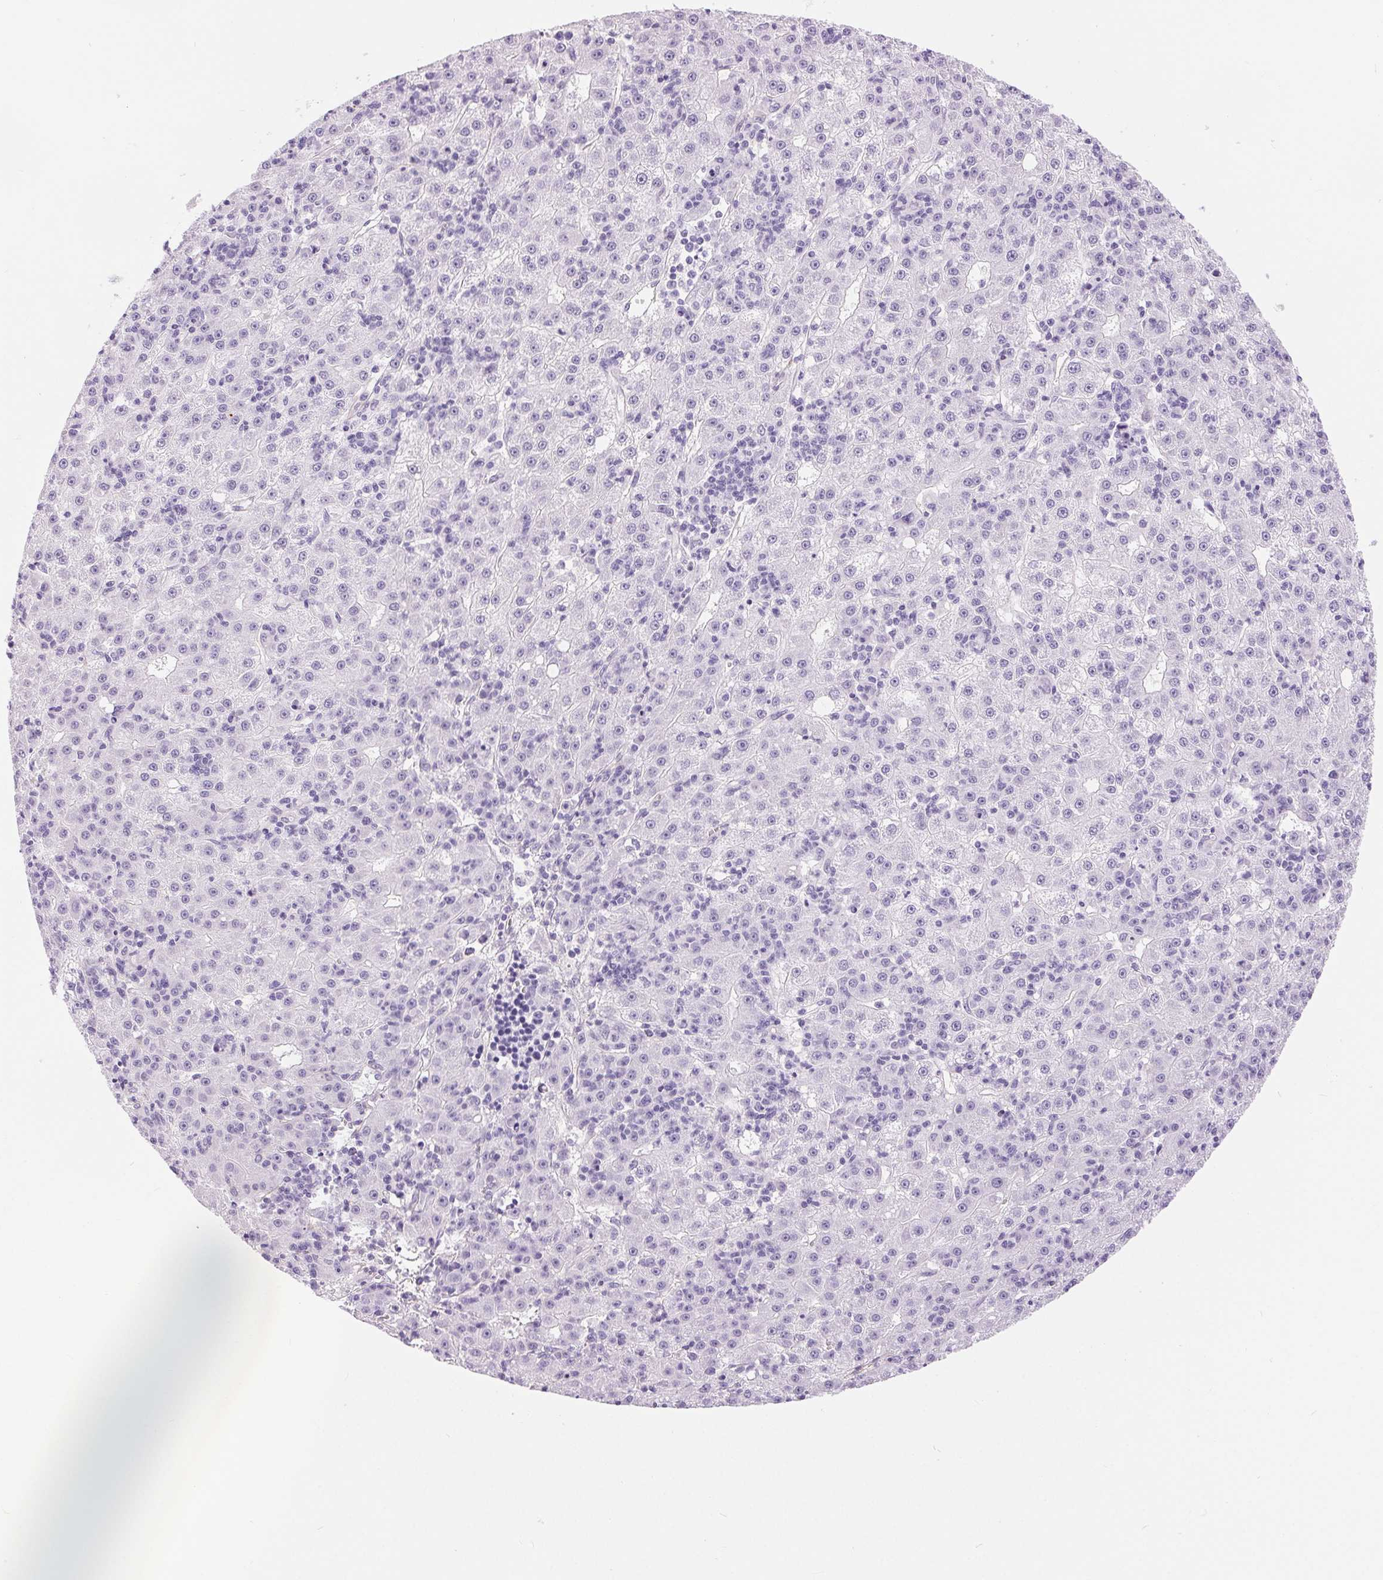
{"staining": {"intensity": "negative", "quantity": "none", "location": "none"}, "tissue": "liver cancer", "cell_type": "Tumor cells", "image_type": "cancer", "snomed": [{"axis": "morphology", "description": "Carcinoma, Hepatocellular, NOS"}, {"axis": "topography", "description": "Liver"}], "caption": "A histopathology image of human liver cancer (hepatocellular carcinoma) is negative for staining in tumor cells.", "gene": "GFAP", "patient": {"sex": "male", "age": 76}}